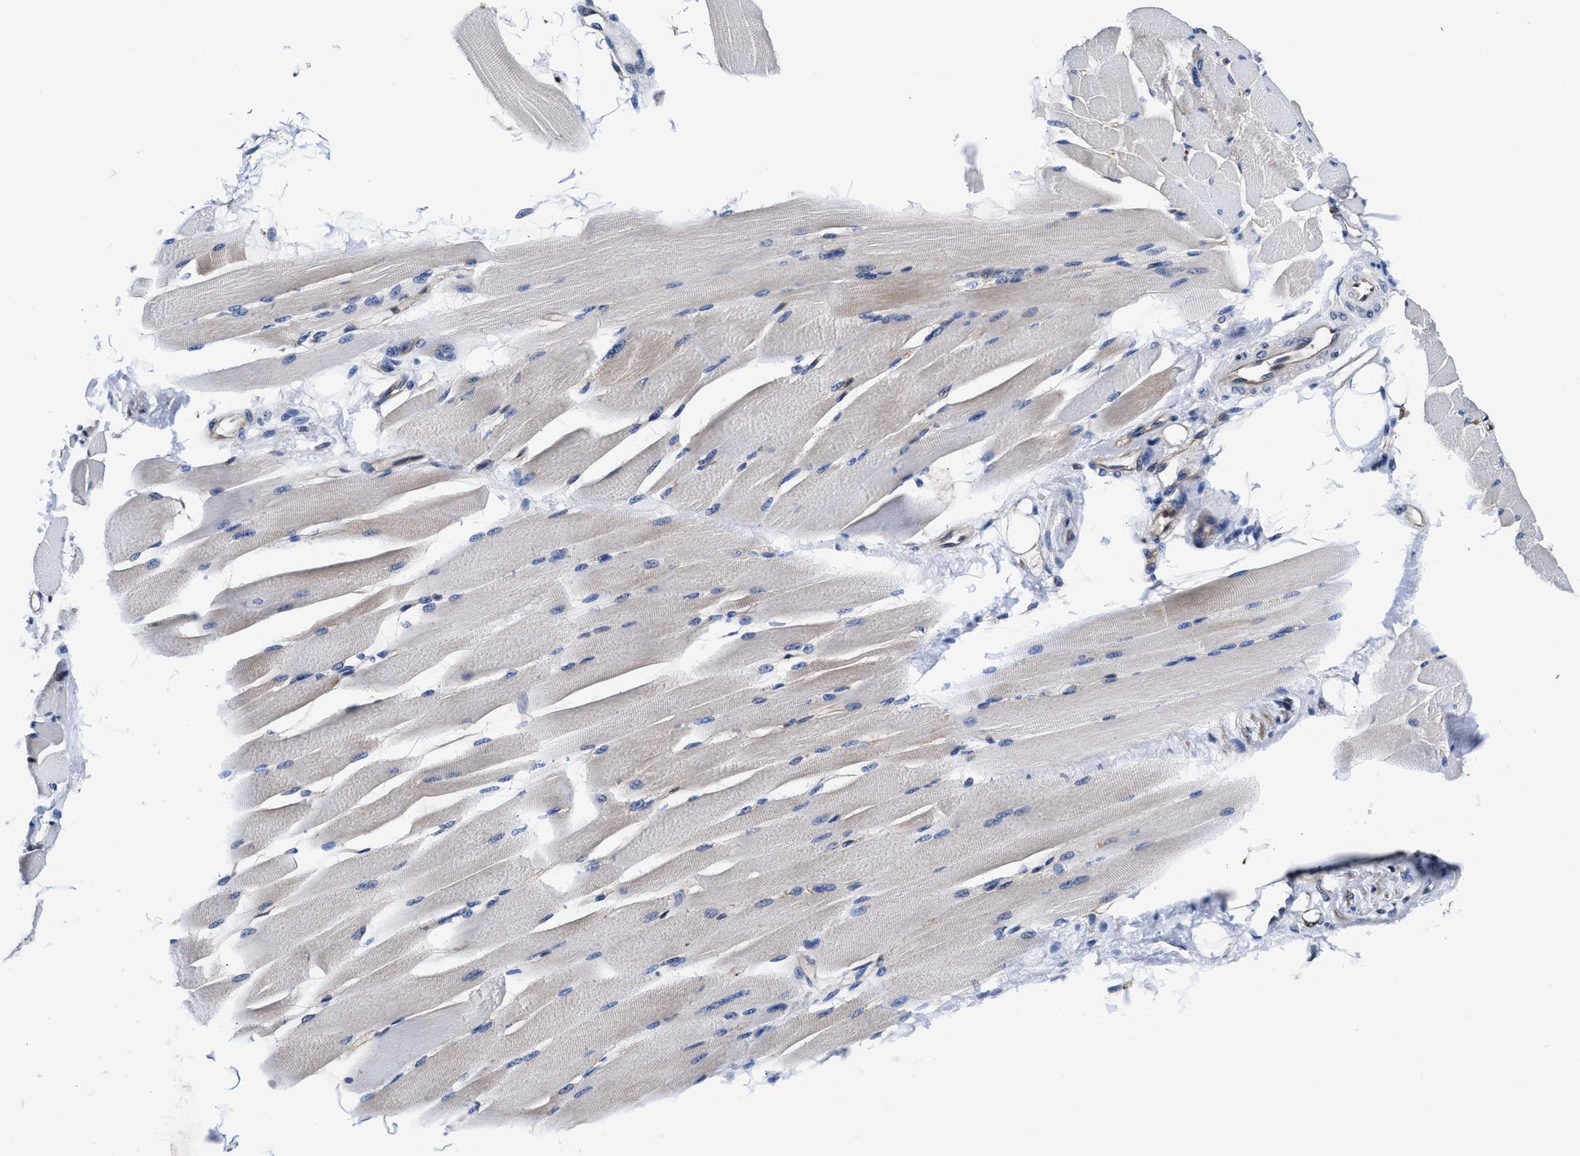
{"staining": {"intensity": "weak", "quantity": "<25%", "location": "cytoplasmic/membranous"}, "tissue": "skeletal muscle", "cell_type": "Myocytes", "image_type": "normal", "snomed": [{"axis": "morphology", "description": "Normal tissue, NOS"}, {"axis": "topography", "description": "Skeletal muscle"}, {"axis": "topography", "description": "Peripheral nerve tissue"}], "caption": "The immunohistochemistry micrograph has no significant staining in myocytes of skeletal muscle. Brightfield microscopy of immunohistochemistry (IHC) stained with DAB (3,3'-diaminobenzidine) (brown) and hematoxylin (blue), captured at high magnification.", "gene": "ACLY", "patient": {"sex": "female", "age": 84}}